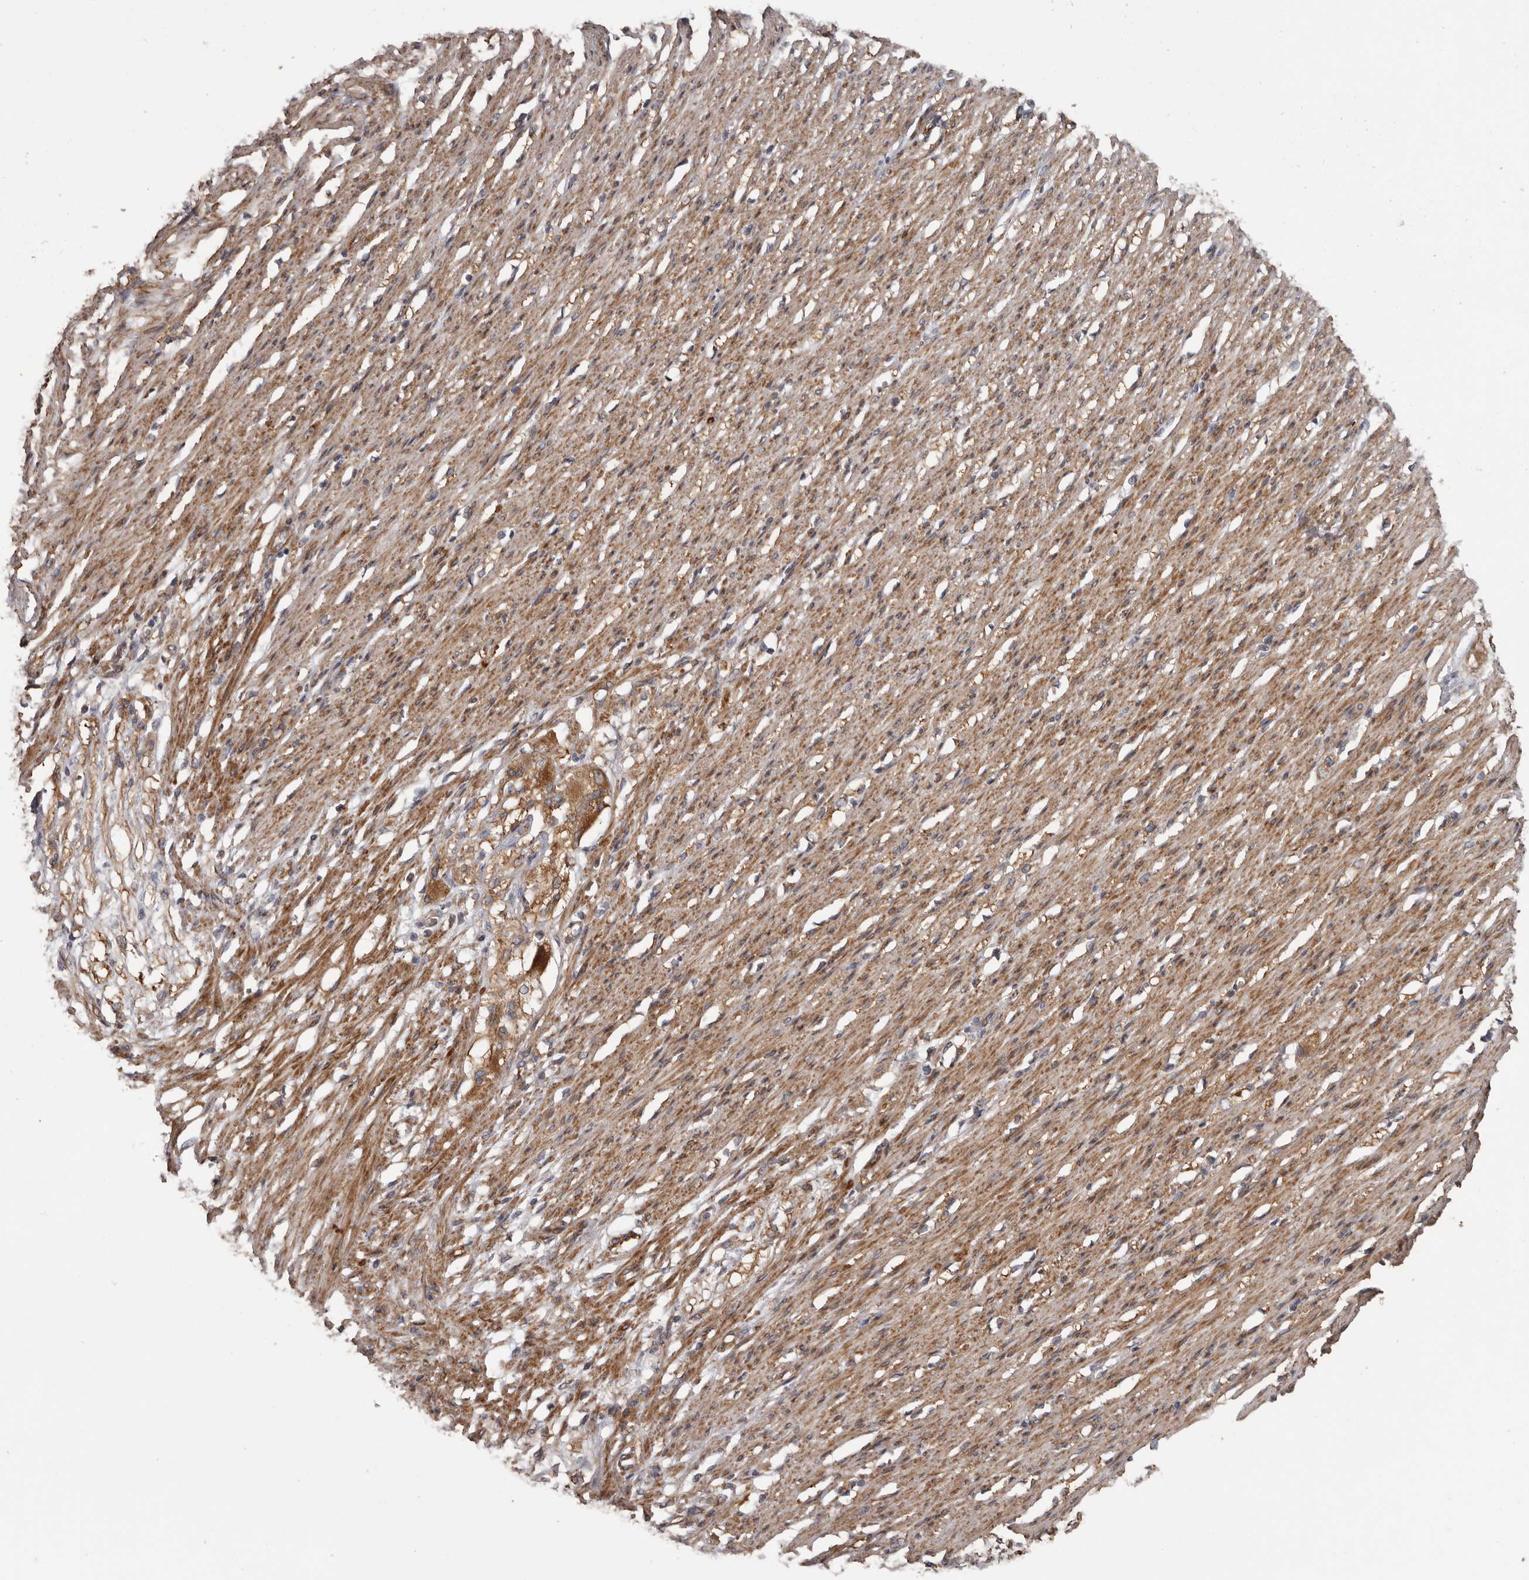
{"staining": {"intensity": "moderate", "quantity": ">75%", "location": "cytoplasmic/membranous"}, "tissue": "smooth muscle", "cell_type": "Smooth muscle cells", "image_type": "normal", "snomed": [{"axis": "morphology", "description": "Normal tissue, NOS"}, {"axis": "morphology", "description": "Adenocarcinoma, NOS"}, {"axis": "topography", "description": "Colon"}, {"axis": "topography", "description": "Peripheral nerve tissue"}], "caption": "A micrograph showing moderate cytoplasmic/membranous staining in about >75% of smooth muscle cells in benign smooth muscle, as visualized by brown immunohistochemical staining.", "gene": "ARHGEF5", "patient": {"sex": "male", "age": 14}}